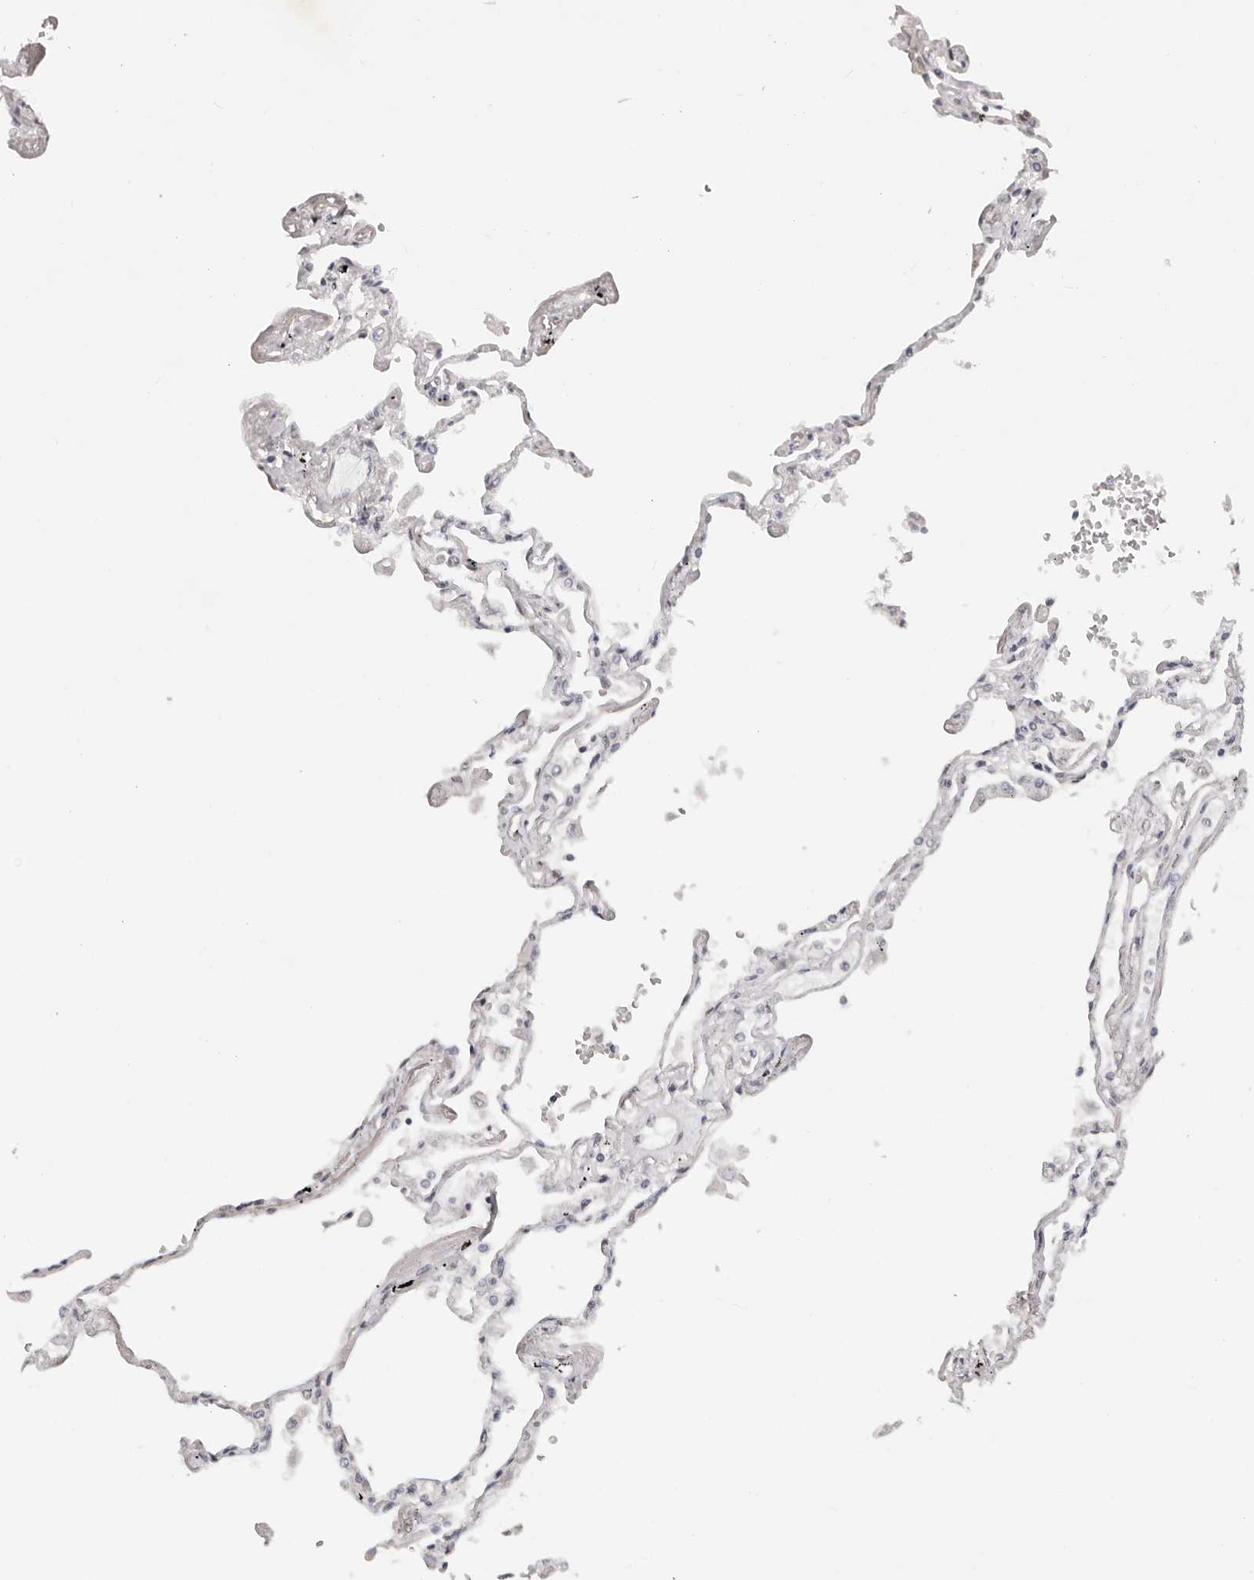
{"staining": {"intensity": "weak", "quantity": "<25%", "location": "nuclear"}, "tissue": "lung", "cell_type": "Alveolar cells", "image_type": "normal", "snomed": [{"axis": "morphology", "description": "Normal tissue, NOS"}, {"axis": "topography", "description": "Lung"}], "caption": "Alveolar cells show no significant protein positivity in unremarkable lung.", "gene": "LARP7", "patient": {"sex": "female", "age": 67}}